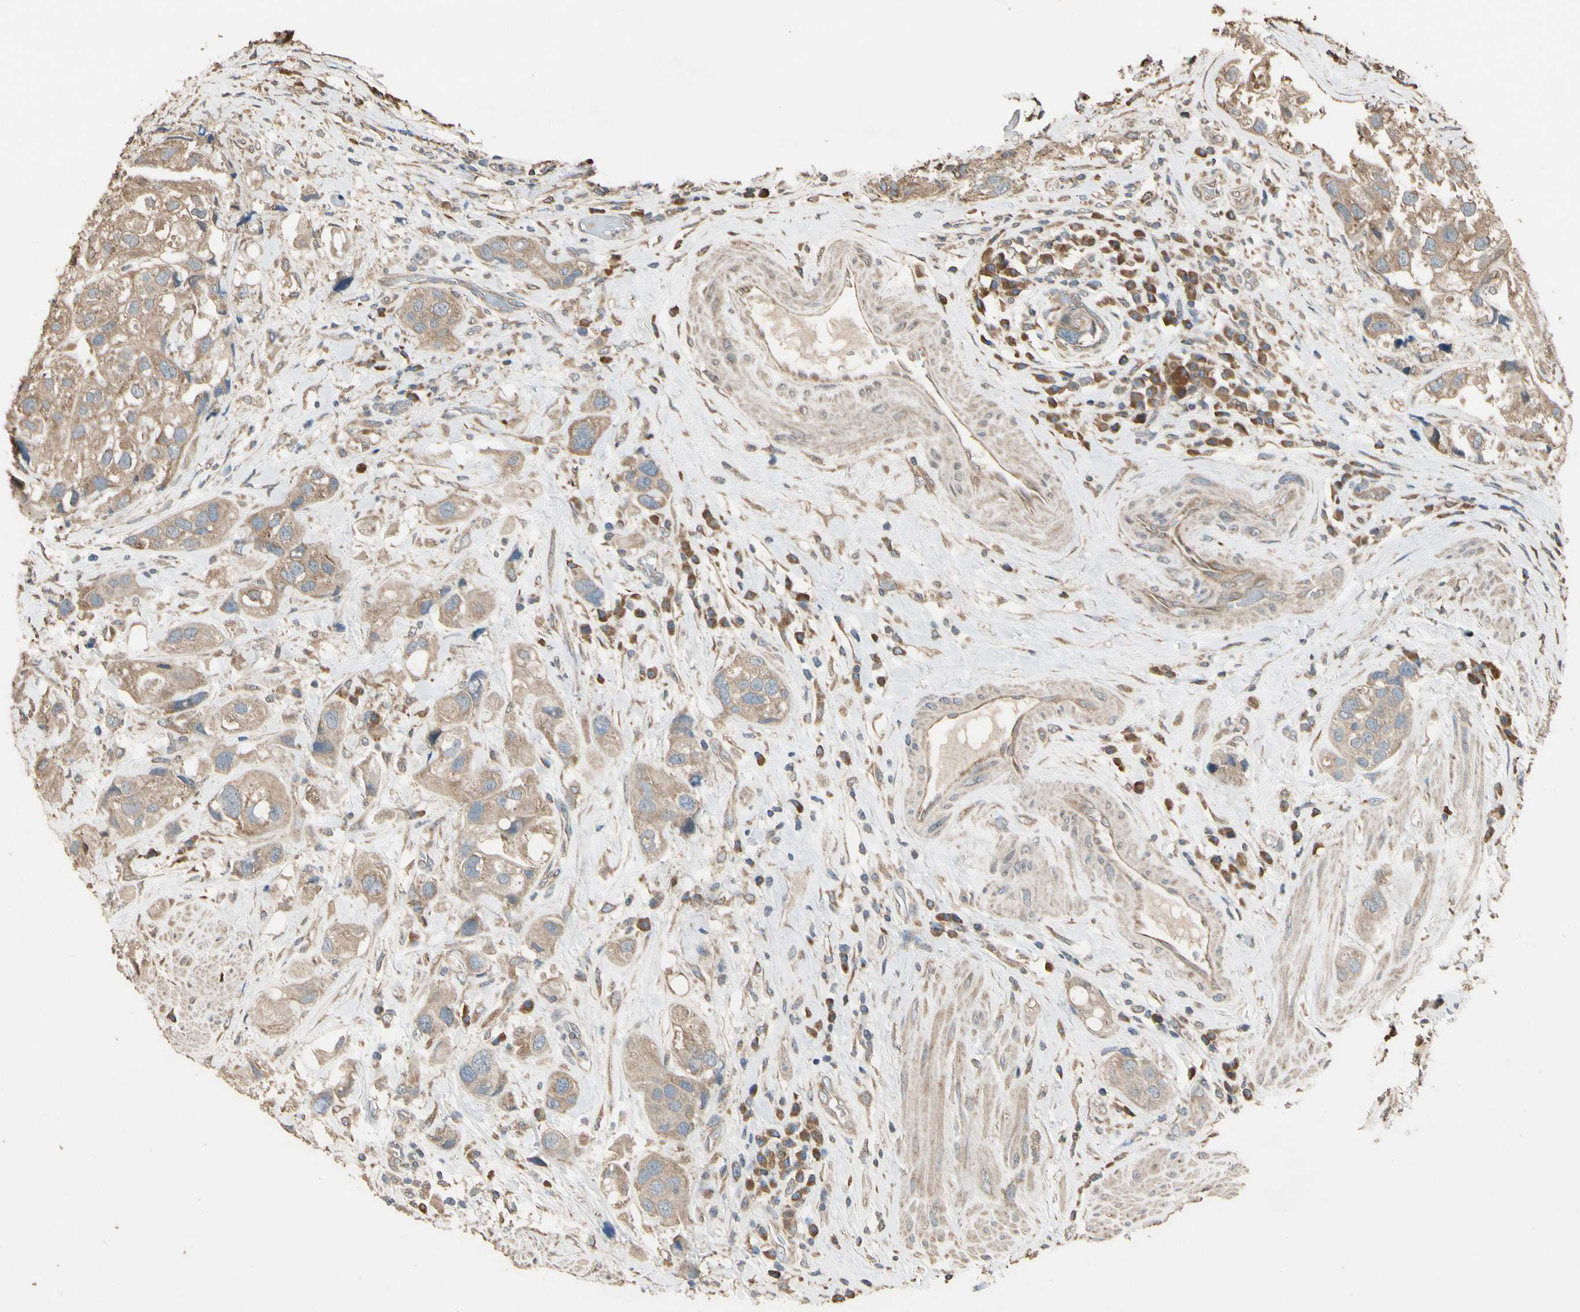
{"staining": {"intensity": "moderate", "quantity": ">75%", "location": "cytoplasmic/membranous"}, "tissue": "urothelial cancer", "cell_type": "Tumor cells", "image_type": "cancer", "snomed": [{"axis": "morphology", "description": "Urothelial carcinoma, High grade"}, {"axis": "topography", "description": "Urinary bladder"}], "caption": "An image of urothelial cancer stained for a protein displays moderate cytoplasmic/membranous brown staining in tumor cells.", "gene": "STX18", "patient": {"sex": "female", "age": 64}}